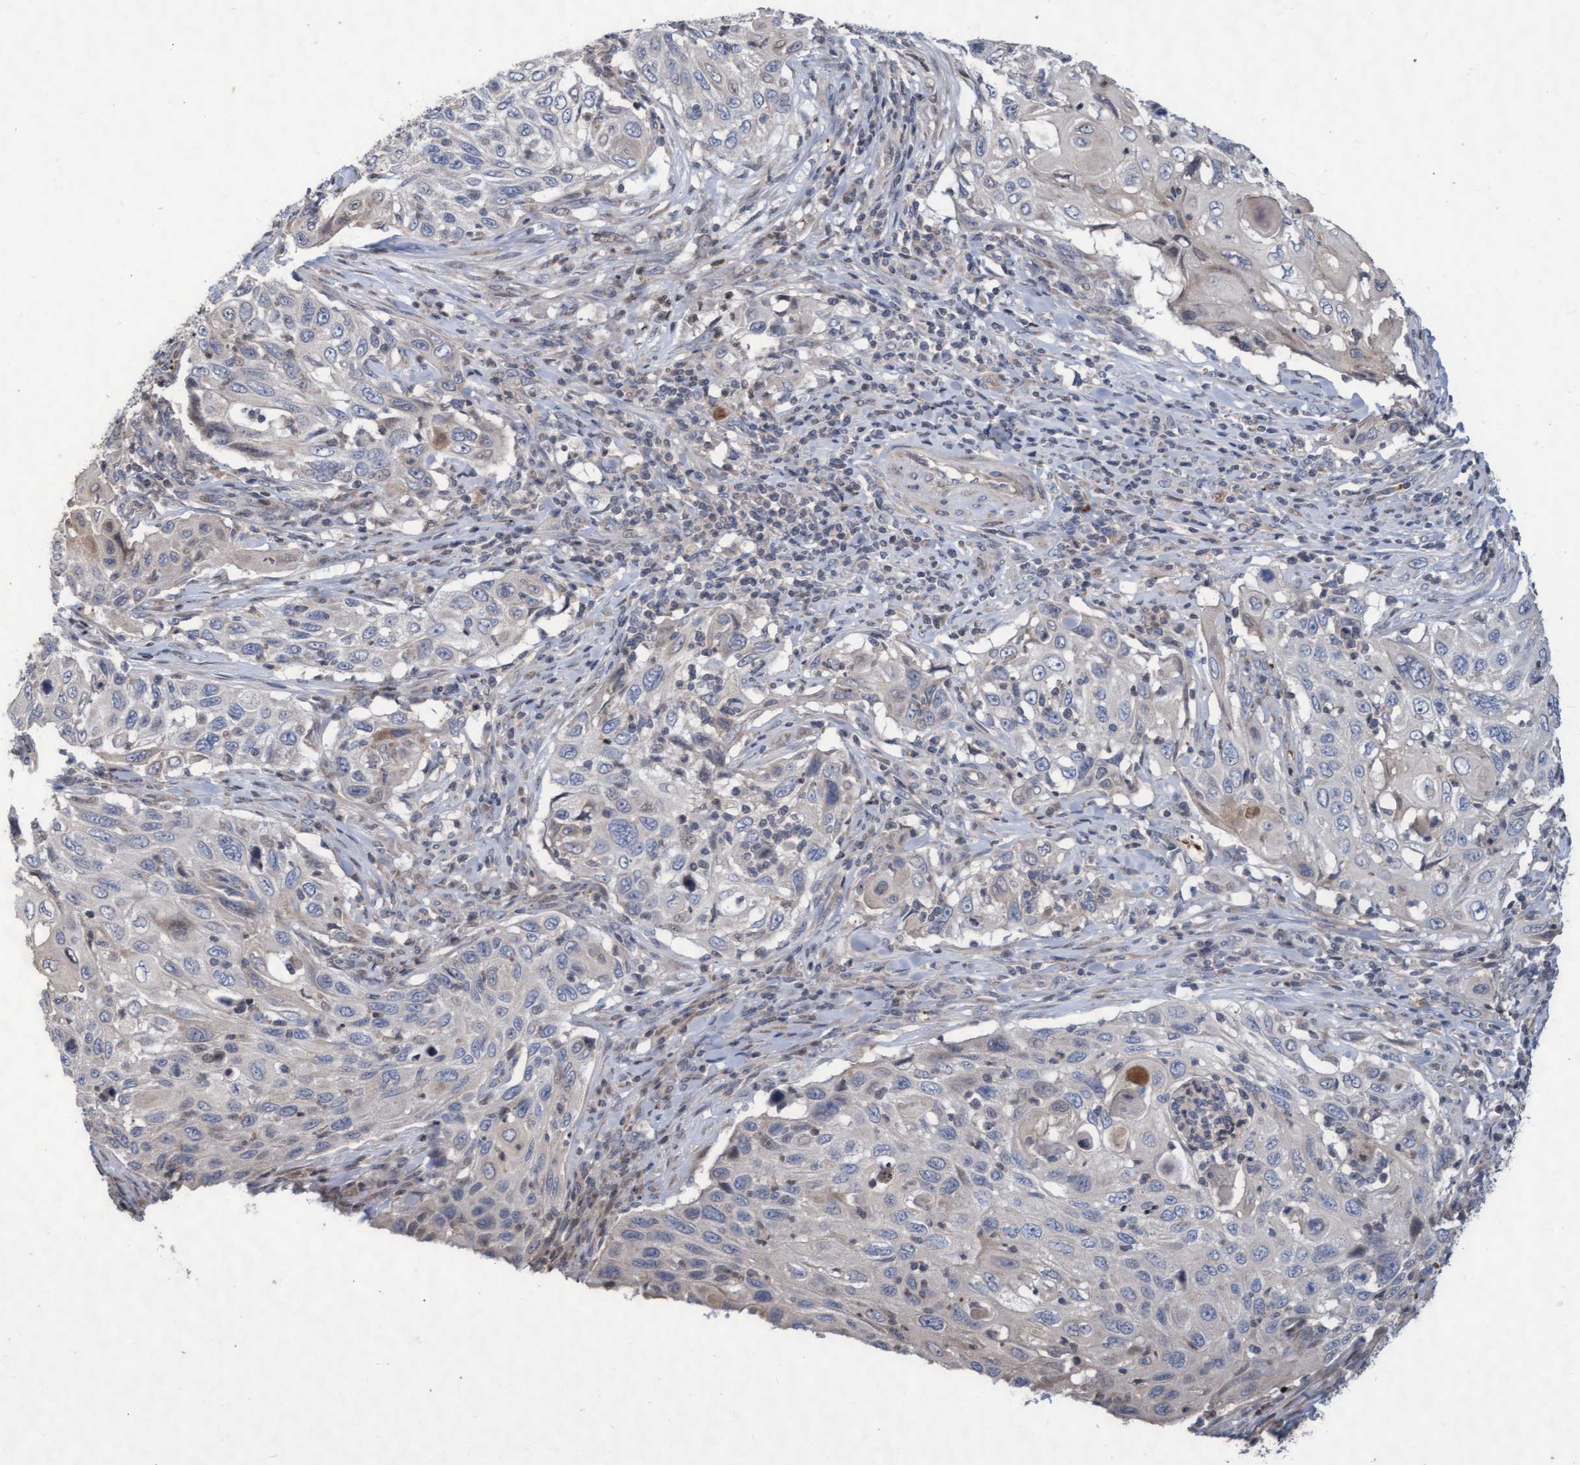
{"staining": {"intensity": "negative", "quantity": "none", "location": "none"}, "tissue": "cervical cancer", "cell_type": "Tumor cells", "image_type": "cancer", "snomed": [{"axis": "morphology", "description": "Squamous cell carcinoma, NOS"}, {"axis": "topography", "description": "Cervix"}], "caption": "A histopathology image of human squamous cell carcinoma (cervical) is negative for staining in tumor cells.", "gene": "KCNC2", "patient": {"sex": "female", "age": 70}}